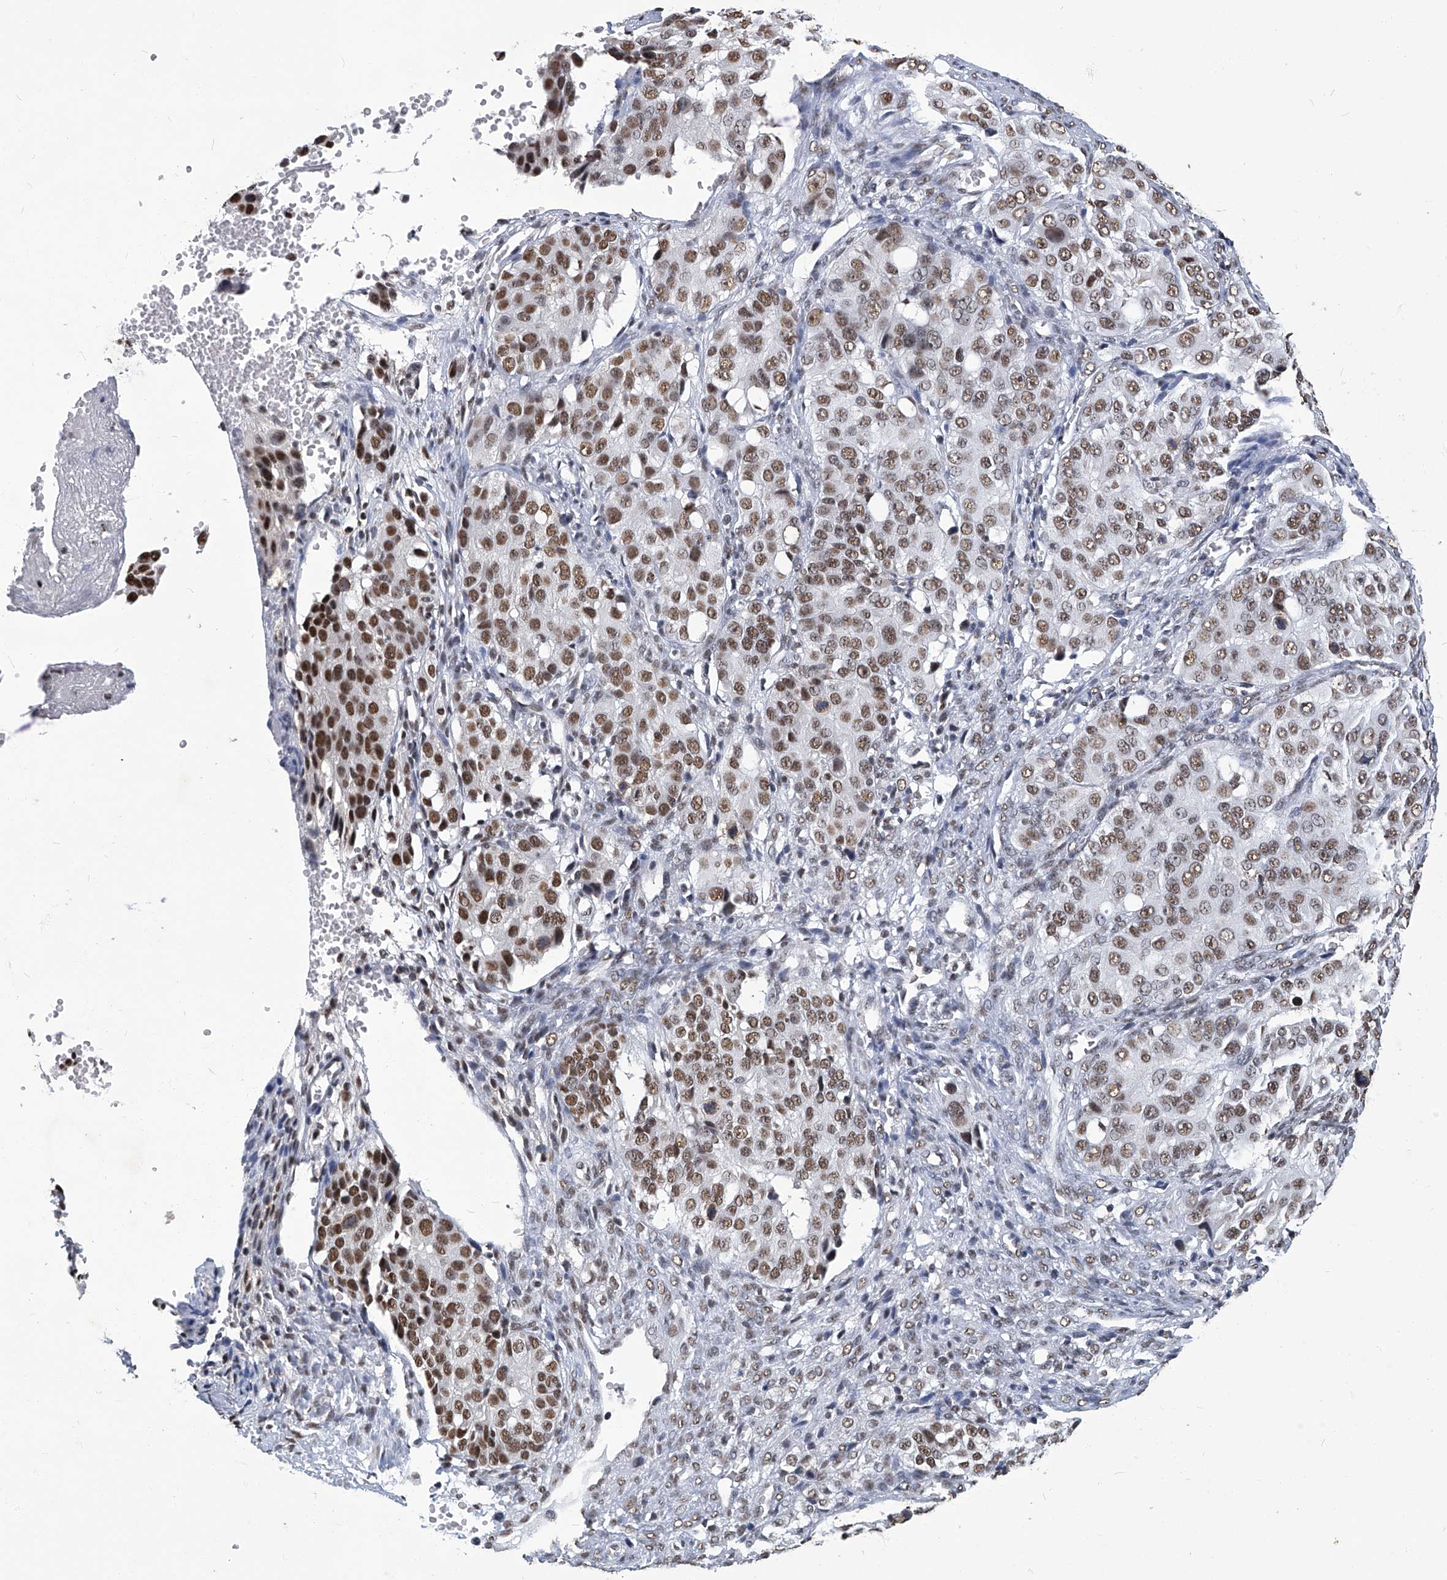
{"staining": {"intensity": "moderate", "quantity": ">75%", "location": "nuclear"}, "tissue": "ovarian cancer", "cell_type": "Tumor cells", "image_type": "cancer", "snomed": [{"axis": "morphology", "description": "Carcinoma, endometroid"}, {"axis": "topography", "description": "Ovary"}], "caption": "A brown stain shows moderate nuclear staining of a protein in human ovarian cancer tumor cells. (Stains: DAB in brown, nuclei in blue, Microscopy: brightfield microscopy at high magnification).", "gene": "HBP1", "patient": {"sex": "female", "age": 51}}